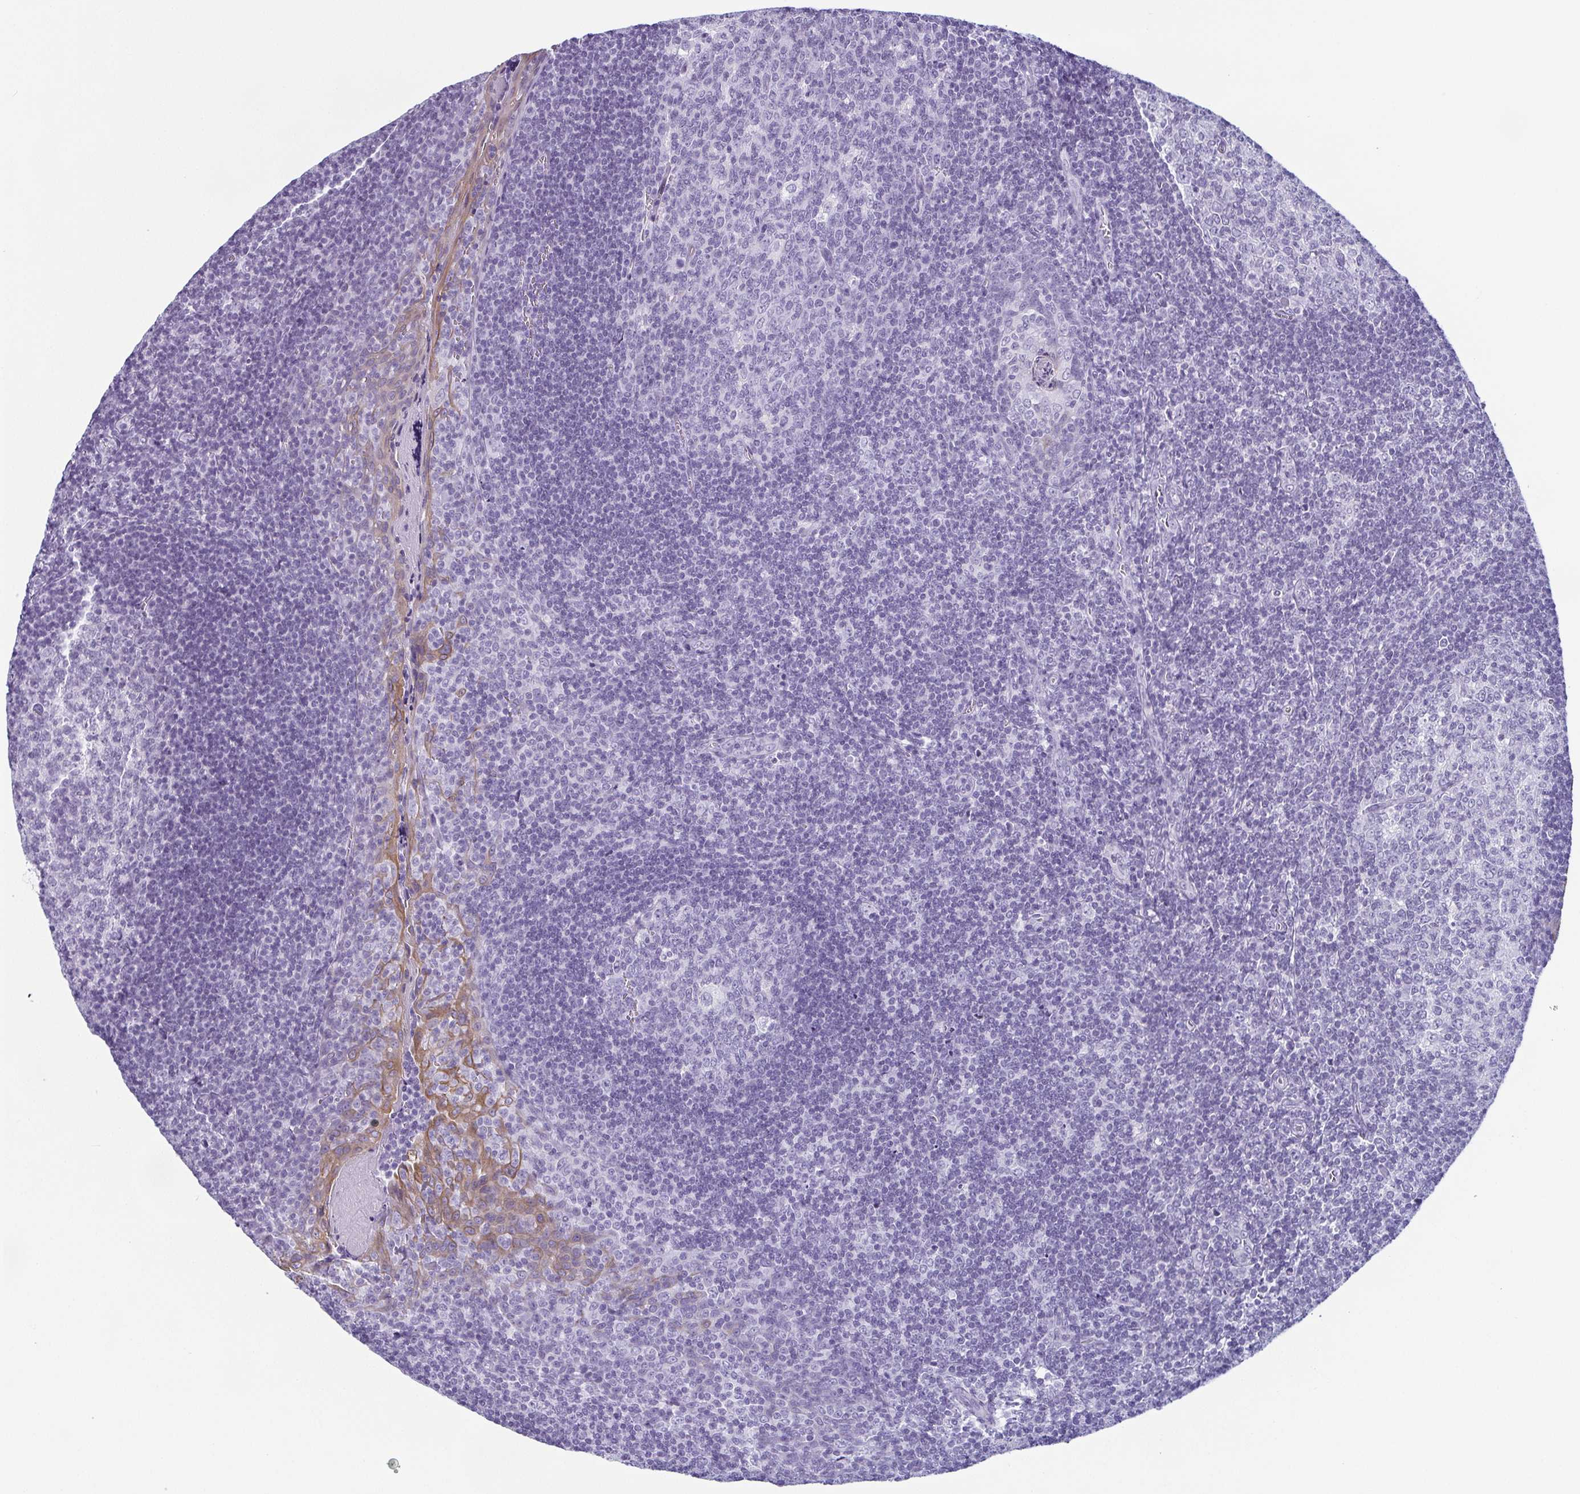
{"staining": {"intensity": "negative", "quantity": "none", "location": "none"}, "tissue": "tonsil", "cell_type": "Germinal center cells", "image_type": "normal", "snomed": [{"axis": "morphology", "description": "Normal tissue, NOS"}, {"axis": "morphology", "description": "Inflammation, NOS"}, {"axis": "topography", "description": "Tonsil"}], "caption": "Micrograph shows no significant protein staining in germinal center cells of benign tonsil.", "gene": "KRT78", "patient": {"sex": "female", "age": 31}}